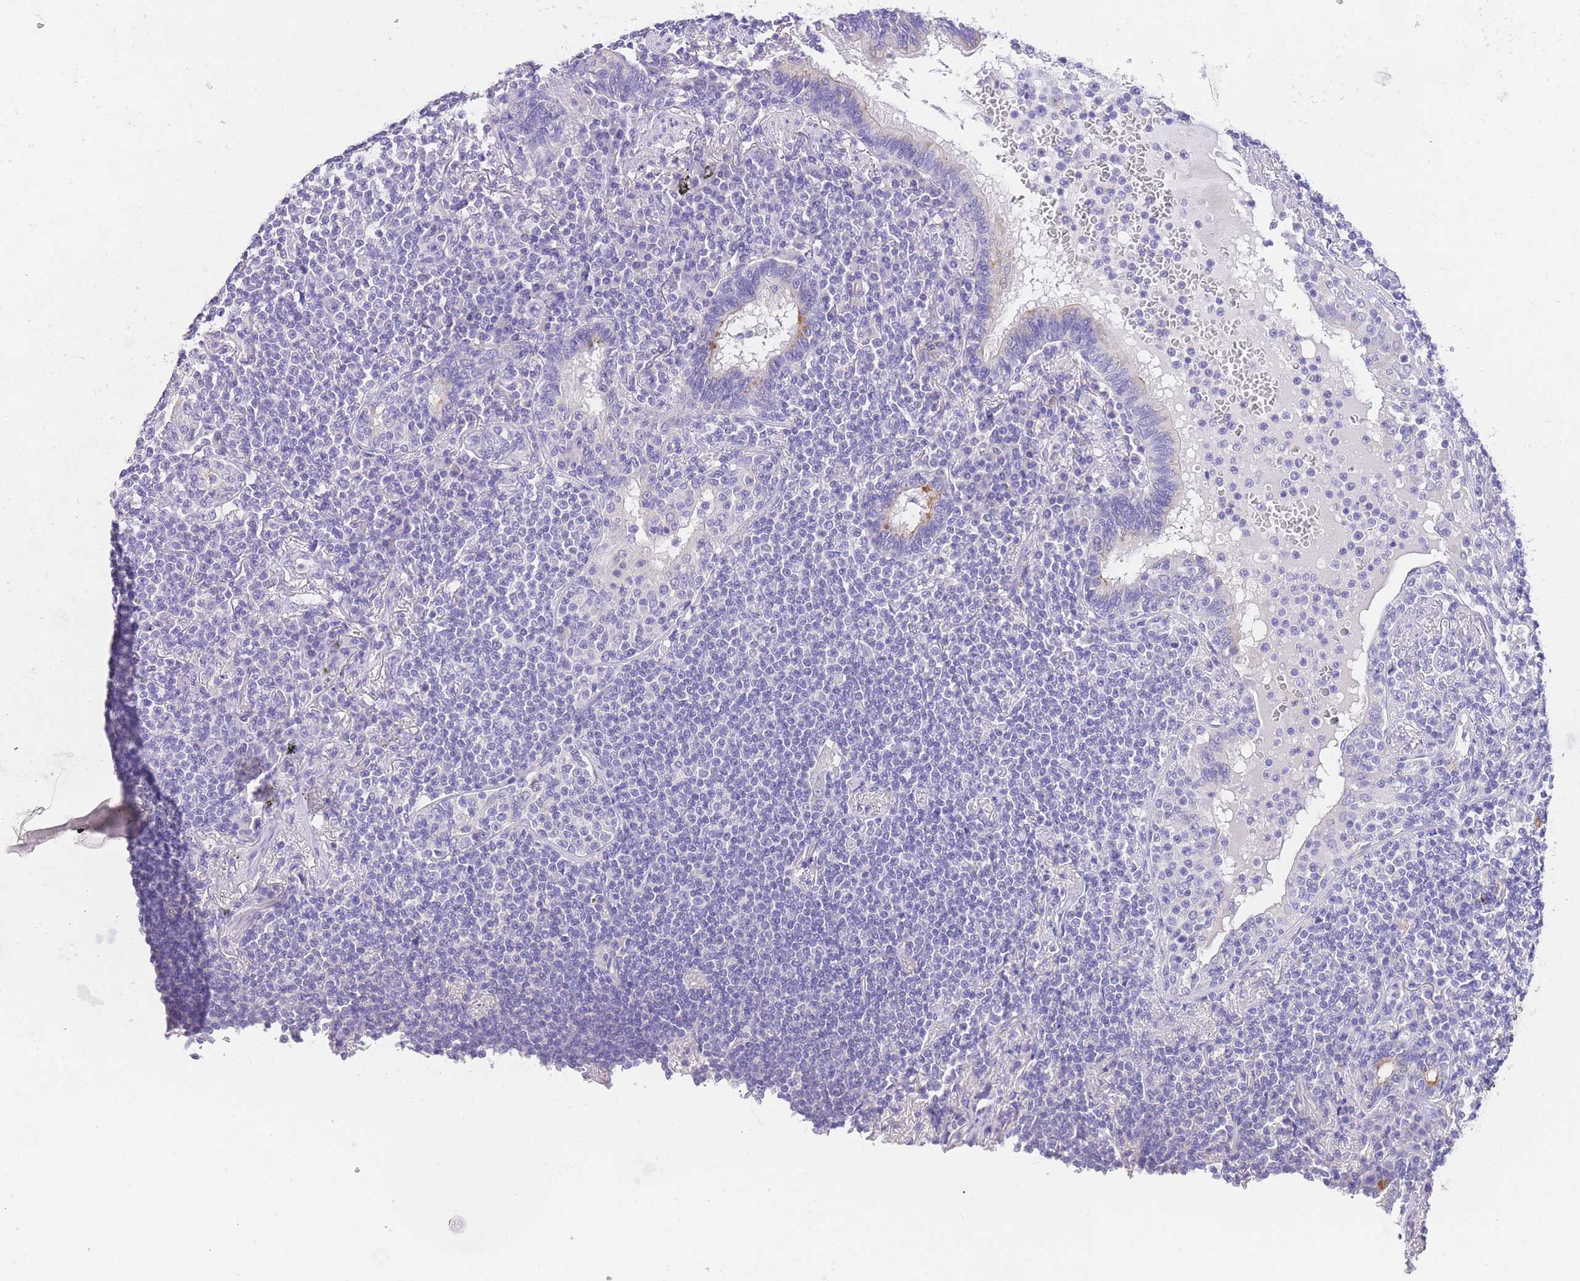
{"staining": {"intensity": "negative", "quantity": "none", "location": "none"}, "tissue": "lymphoma", "cell_type": "Tumor cells", "image_type": "cancer", "snomed": [{"axis": "morphology", "description": "Malignant lymphoma, non-Hodgkin's type, Low grade"}, {"axis": "topography", "description": "Lung"}], "caption": "Micrograph shows no protein expression in tumor cells of malignant lymphoma, non-Hodgkin's type (low-grade) tissue.", "gene": "EPN2", "patient": {"sex": "female", "age": 71}}